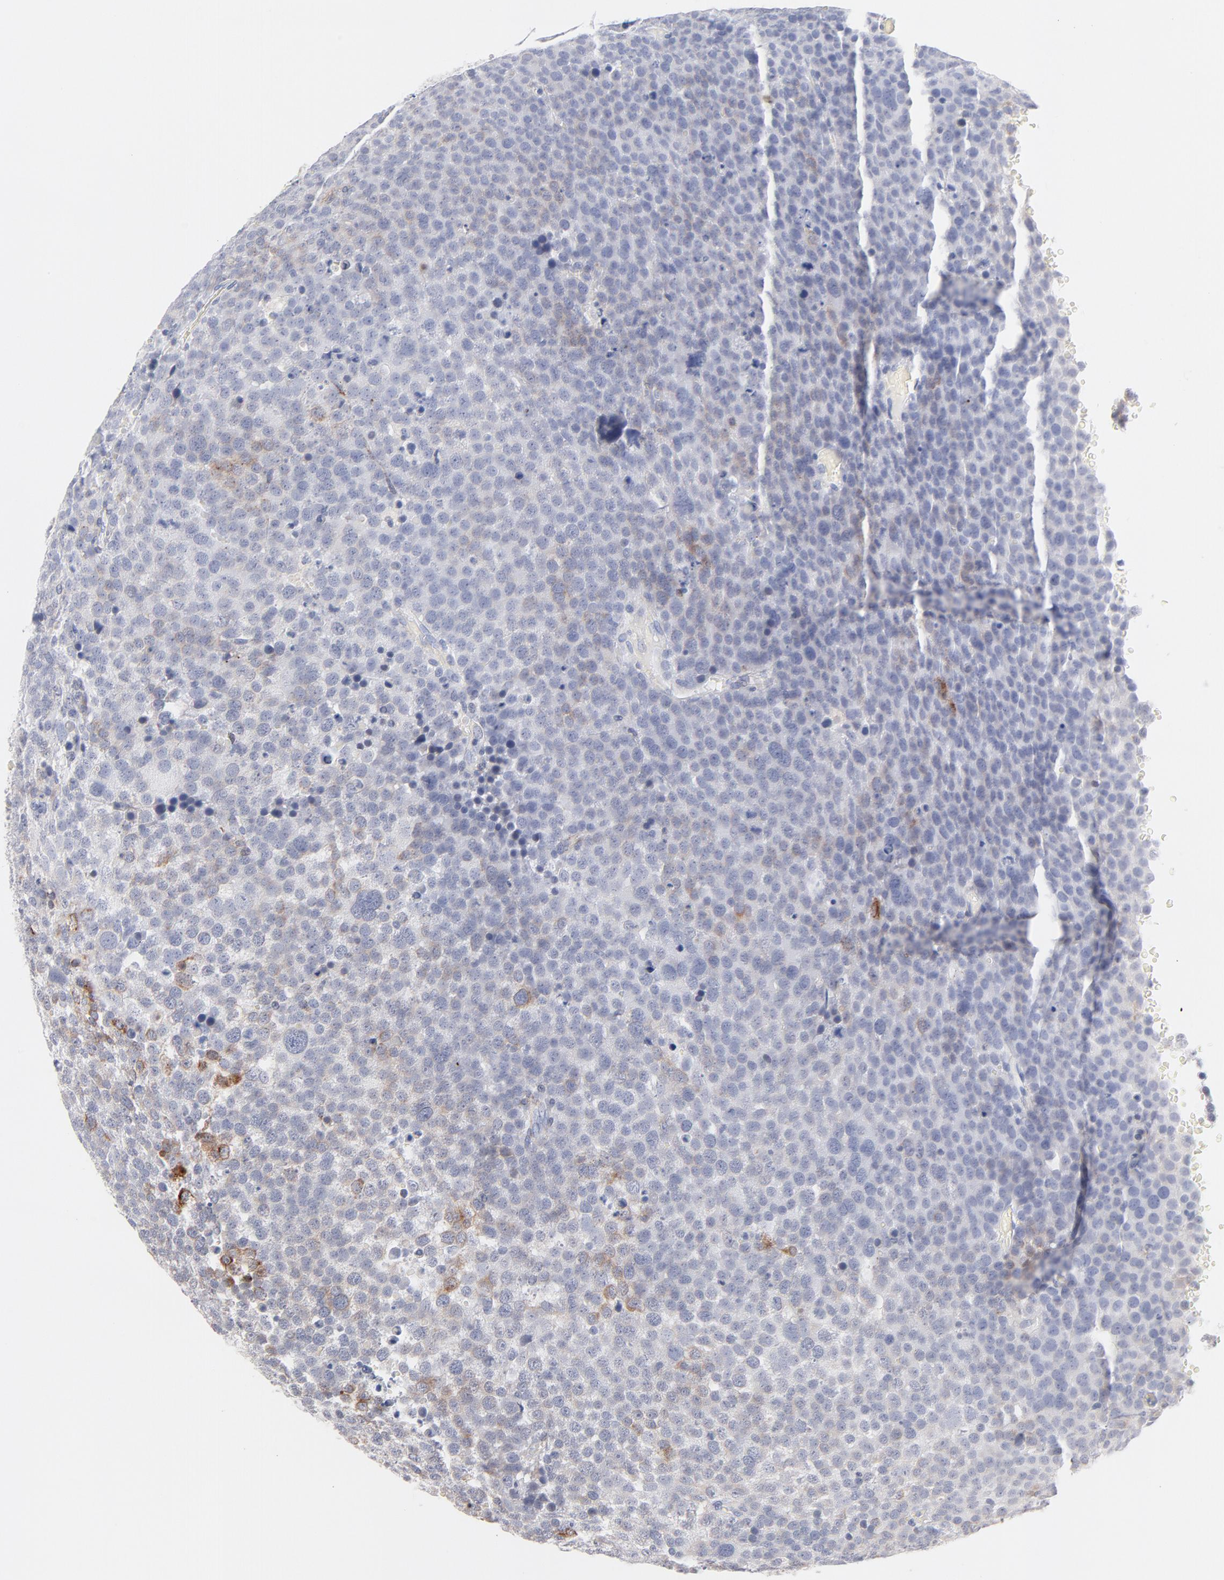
{"staining": {"intensity": "weak", "quantity": "<25%", "location": "cytoplasmic/membranous"}, "tissue": "testis cancer", "cell_type": "Tumor cells", "image_type": "cancer", "snomed": [{"axis": "morphology", "description": "Seminoma, NOS"}, {"axis": "topography", "description": "Testis"}], "caption": "Immunohistochemistry of human testis cancer (seminoma) shows no expression in tumor cells.", "gene": "MID1", "patient": {"sex": "male", "age": 71}}